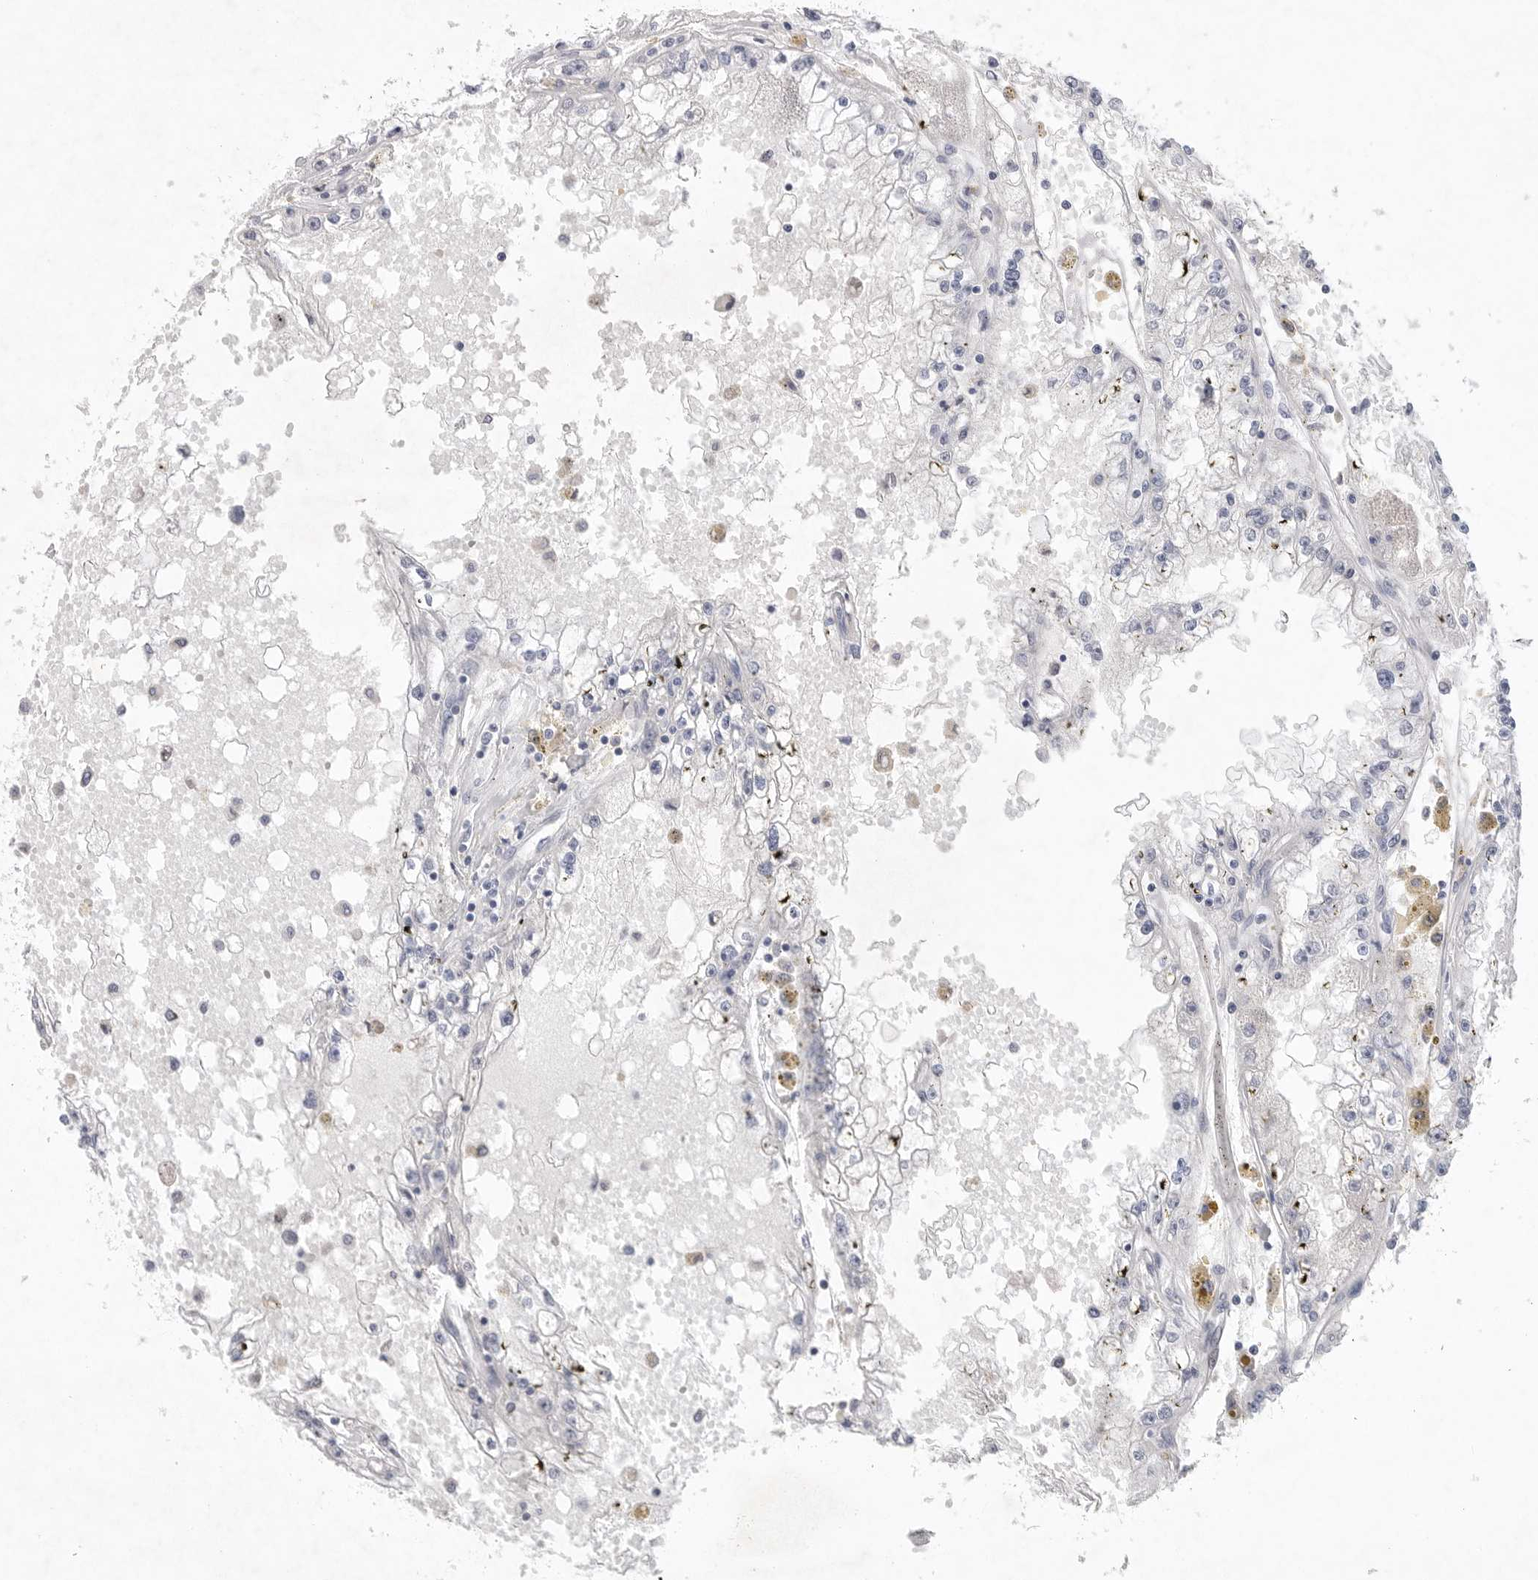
{"staining": {"intensity": "negative", "quantity": "none", "location": "none"}, "tissue": "renal cancer", "cell_type": "Tumor cells", "image_type": "cancer", "snomed": [{"axis": "morphology", "description": "Adenocarcinoma, NOS"}, {"axis": "topography", "description": "Kidney"}], "caption": "IHC of human adenocarcinoma (renal) reveals no staining in tumor cells.", "gene": "CAMK2B", "patient": {"sex": "male", "age": 56}}